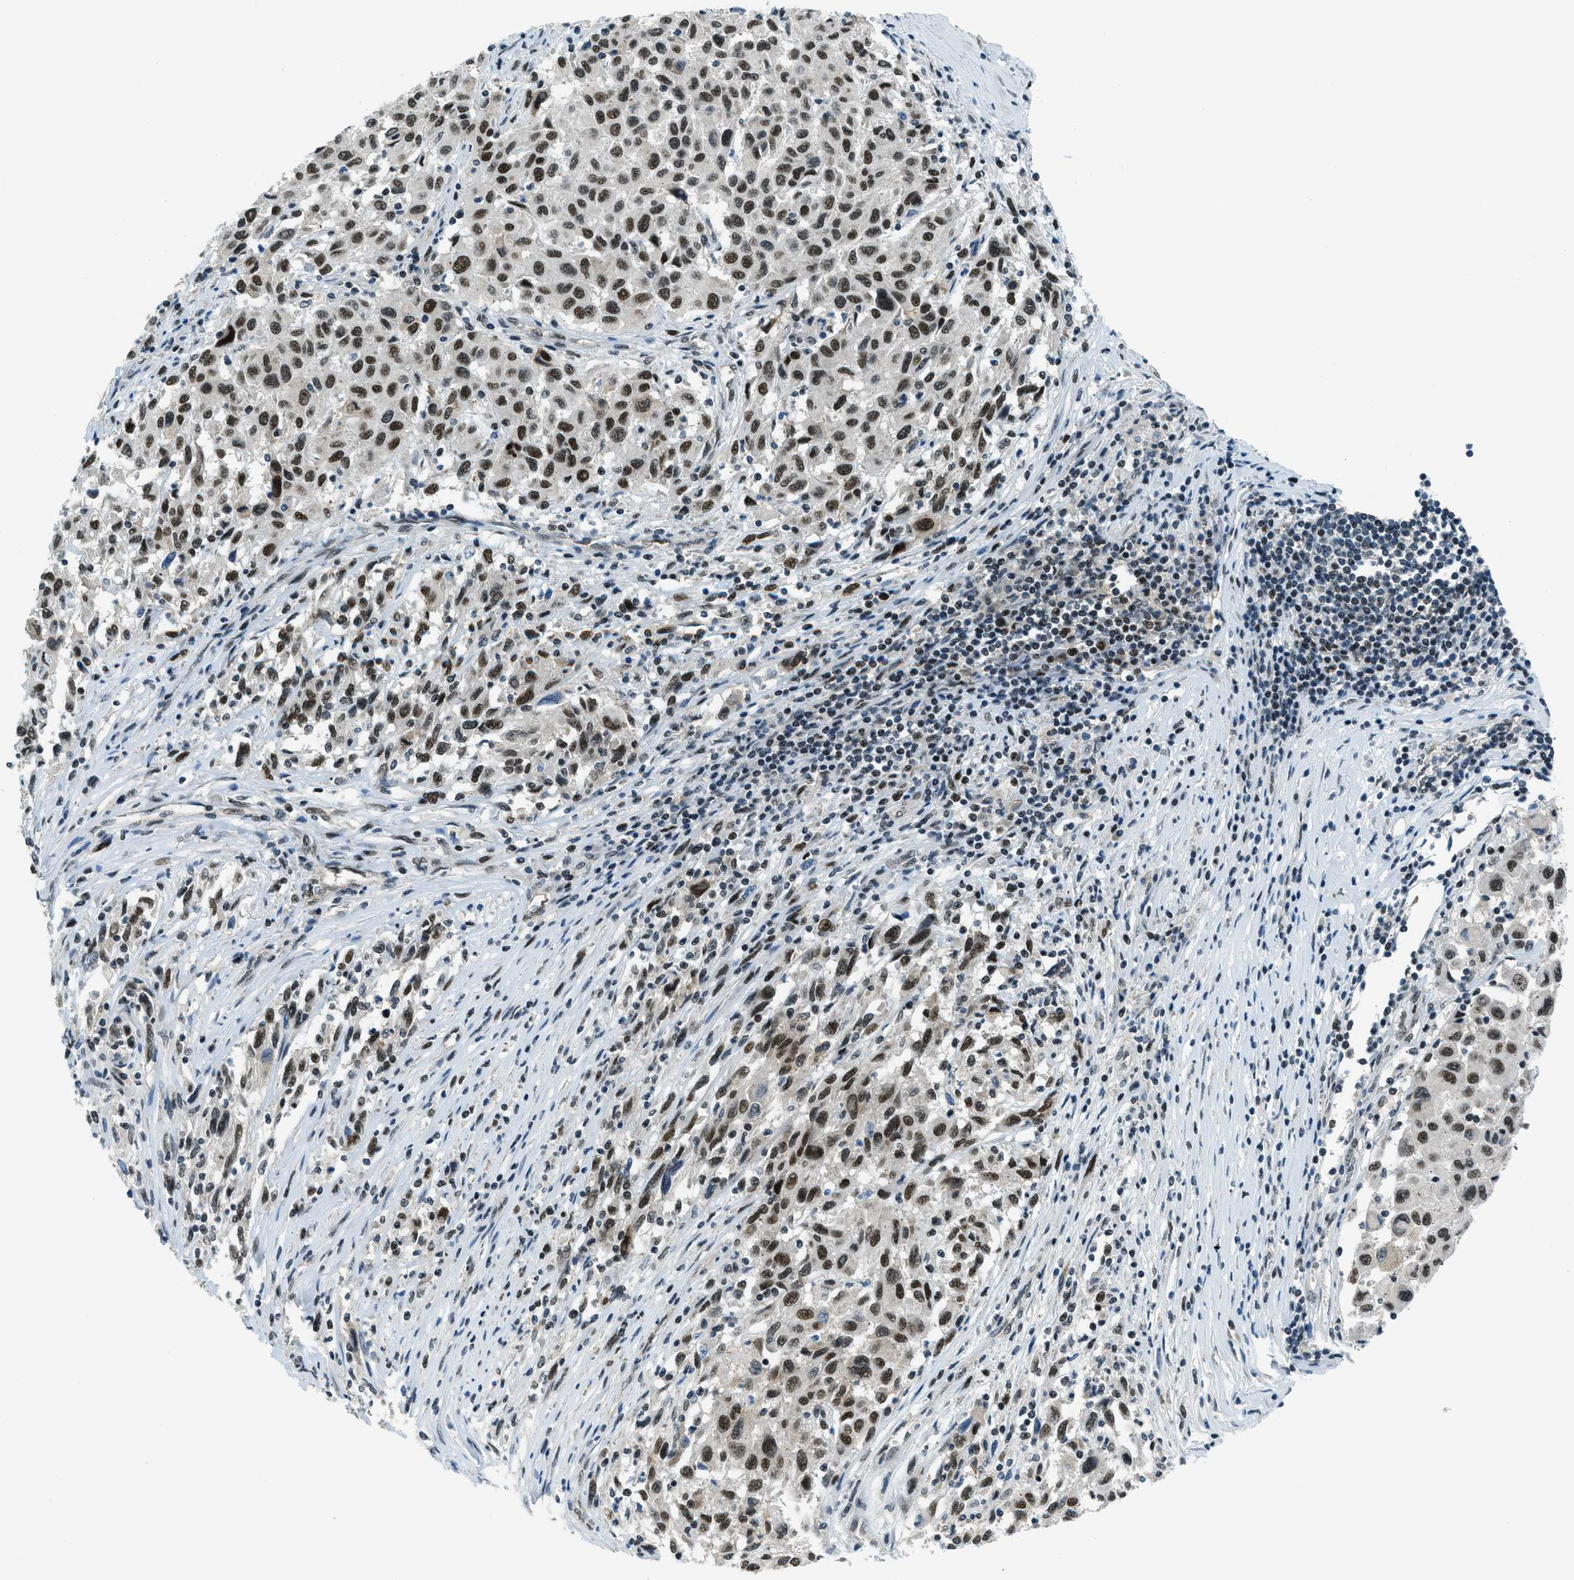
{"staining": {"intensity": "moderate", "quantity": ">75%", "location": "nuclear"}, "tissue": "melanoma", "cell_type": "Tumor cells", "image_type": "cancer", "snomed": [{"axis": "morphology", "description": "Malignant melanoma, Metastatic site"}, {"axis": "topography", "description": "Lymph node"}], "caption": "The photomicrograph exhibits staining of malignant melanoma (metastatic site), revealing moderate nuclear protein positivity (brown color) within tumor cells.", "gene": "KLF6", "patient": {"sex": "male", "age": 61}}